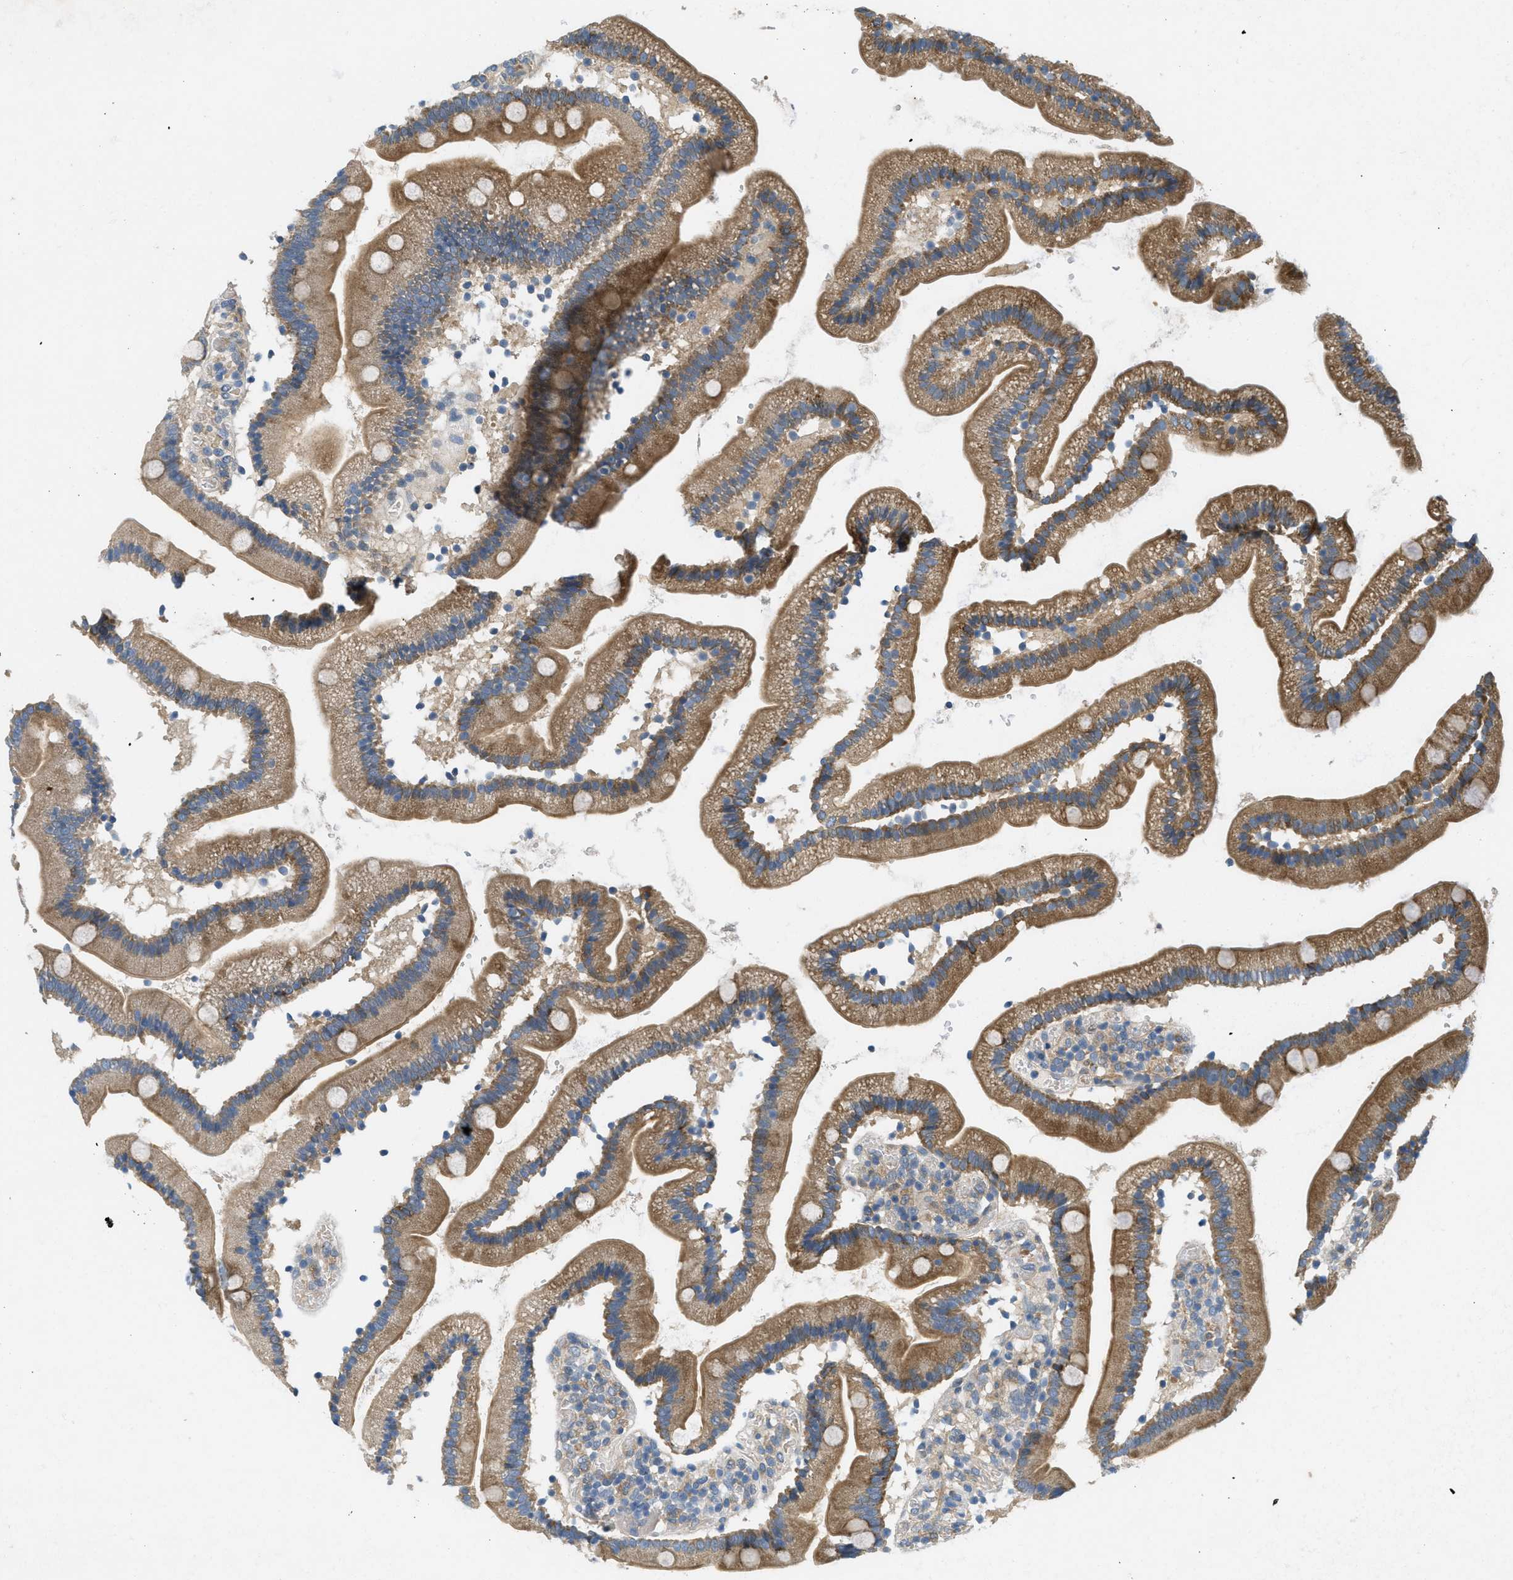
{"staining": {"intensity": "moderate", "quantity": ">75%", "location": "cytoplasmic/membranous"}, "tissue": "duodenum", "cell_type": "Glandular cells", "image_type": "normal", "snomed": [{"axis": "morphology", "description": "Normal tissue, NOS"}, {"axis": "topography", "description": "Duodenum"}], "caption": "DAB (3,3'-diaminobenzidine) immunohistochemical staining of unremarkable duodenum demonstrates moderate cytoplasmic/membranous protein positivity in approximately >75% of glandular cells.", "gene": "ADCY6", "patient": {"sex": "male", "age": 66}}